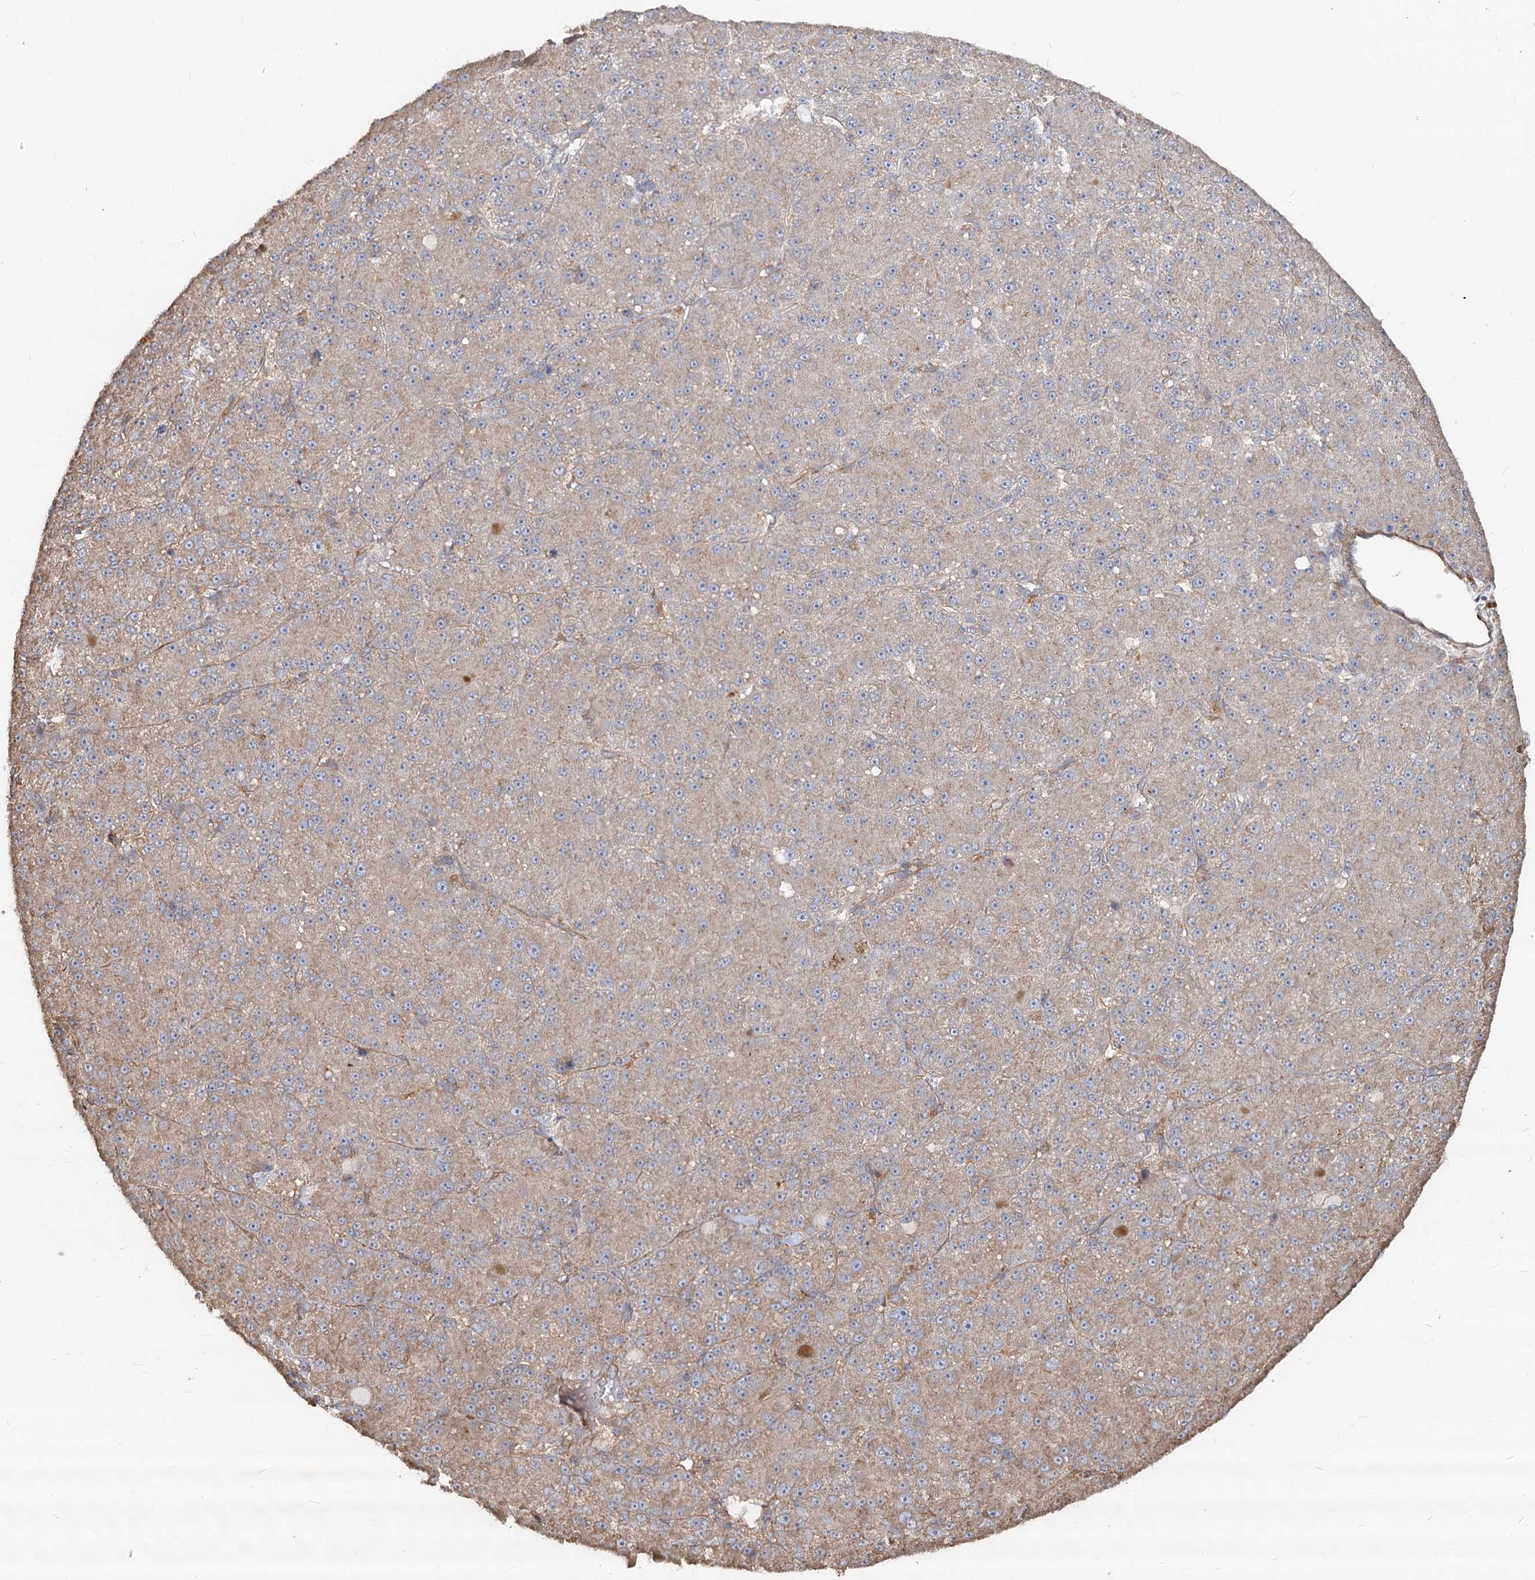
{"staining": {"intensity": "weak", "quantity": "25%-75%", "location": "cytoplasmic/membranous"}, "tissue": "liver cancer", "cell_type": "Tumor cells", "image_type": "cancer", "snomed": [{"axis": "morphology", "description": "Carcinoma, Hepatocellular, NOS"}, {"axis": "topography", "description": "Liver"}], "caption": "The histopathology image demonstrates staining of hepatocellular carcinoma (liver), revealing weak cytoplasmic/membranous protein positivity (brown color) within tumor cells.", "gene": "SPART", "patient": {"sex": "male", "age": 67}}